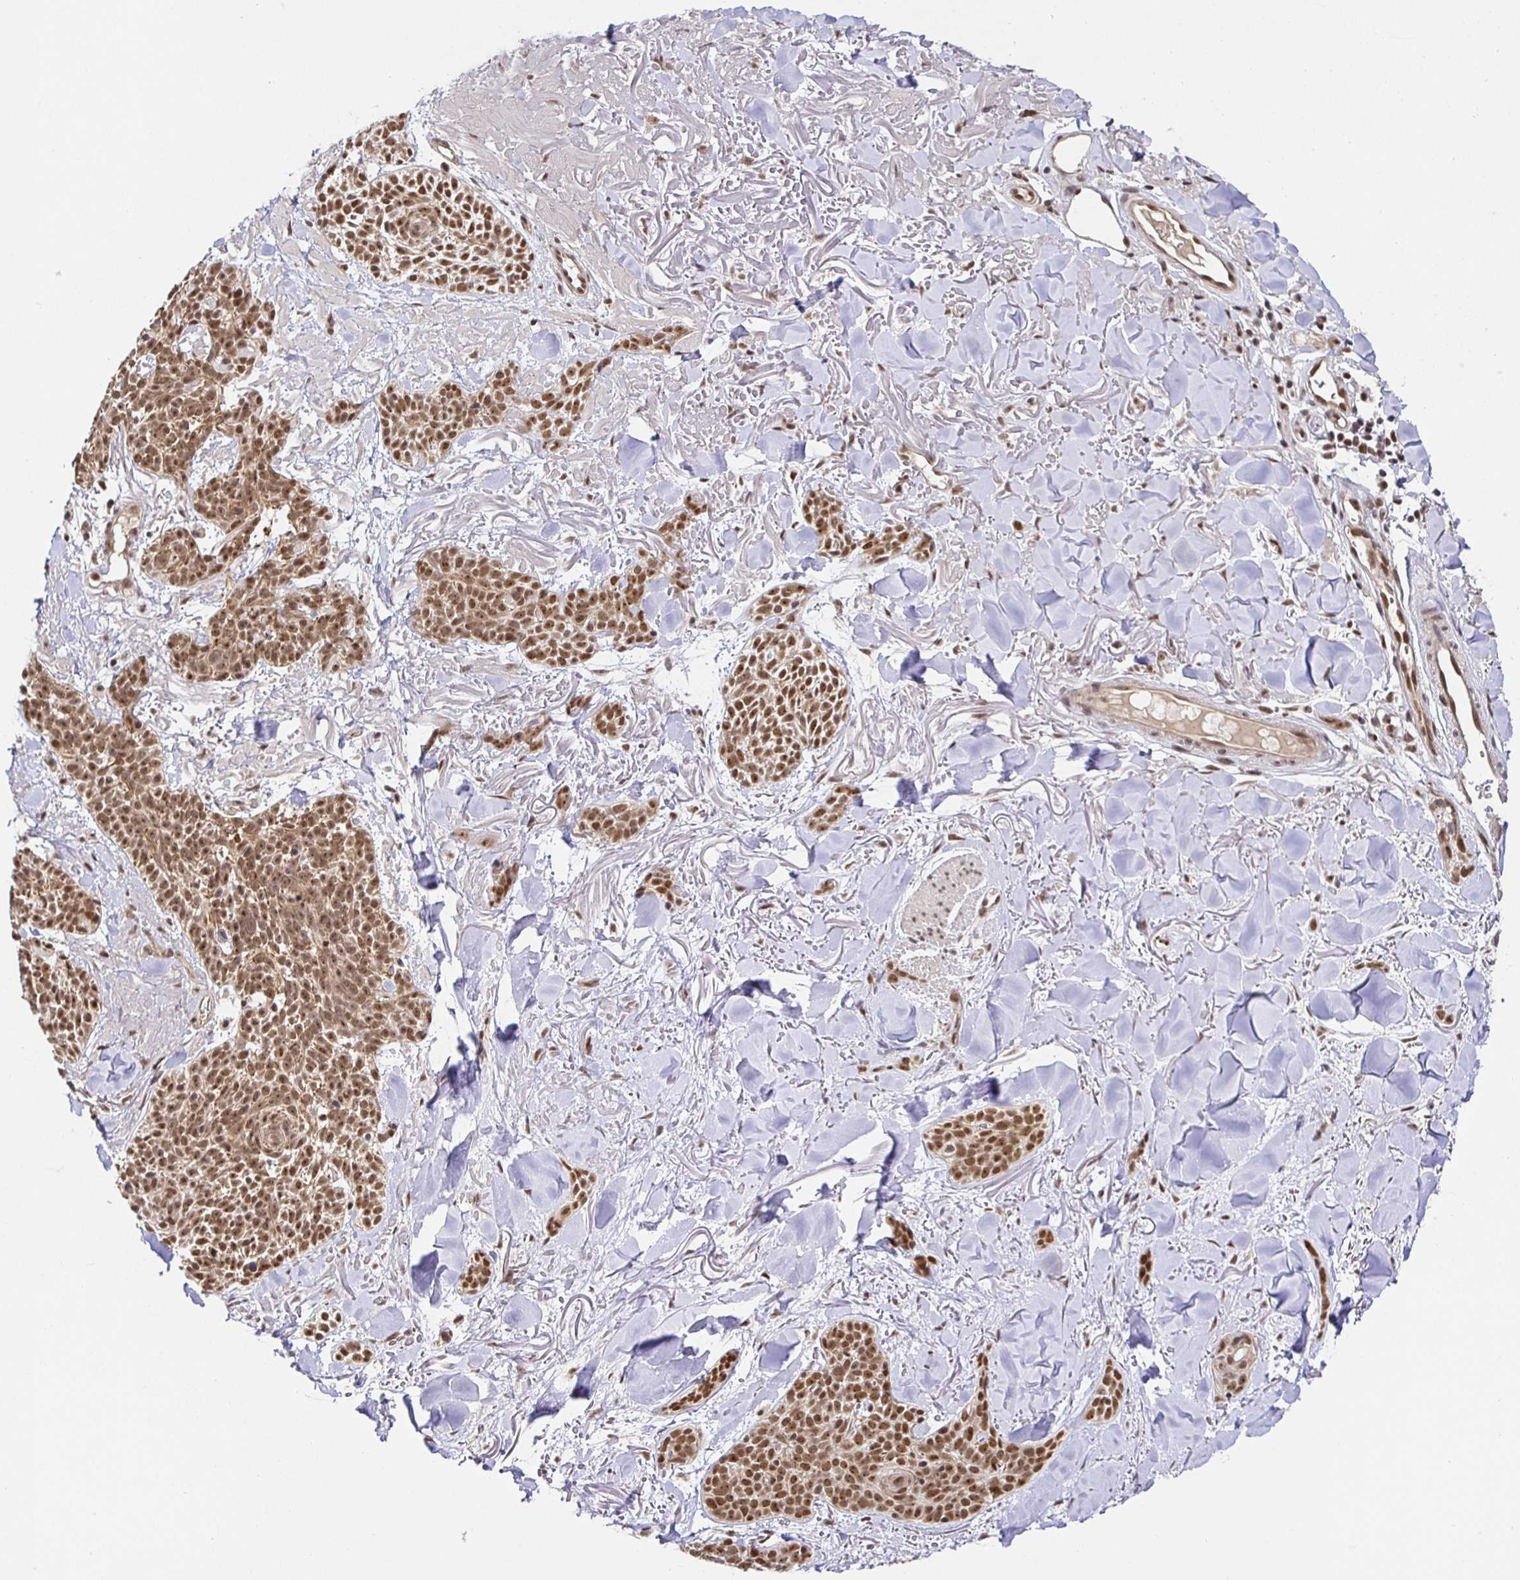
{"staining": {"intensity": "moderate", "quantity": ">75%", "location": "nuclear"}, "tissue": "skin cancer", "cell_type": "Tumor cells", "image_type": "cancer", "snomed": [{"axis": "morphology", "description": "Basal cell carcinoma"}, {"axis": "morphology", "description": "BCC, high aggressive"}, {"axis": "topography", "description": "Skin"}], "caption": "Immunohistochemistry (IHC) image of skin cancer stained for a protein (brown), which reveals medium levels of moderate nuclear expression in about >75% of tumor cells.", "gene": "USF1", "patient": {"sex": "female", "age": 86}}